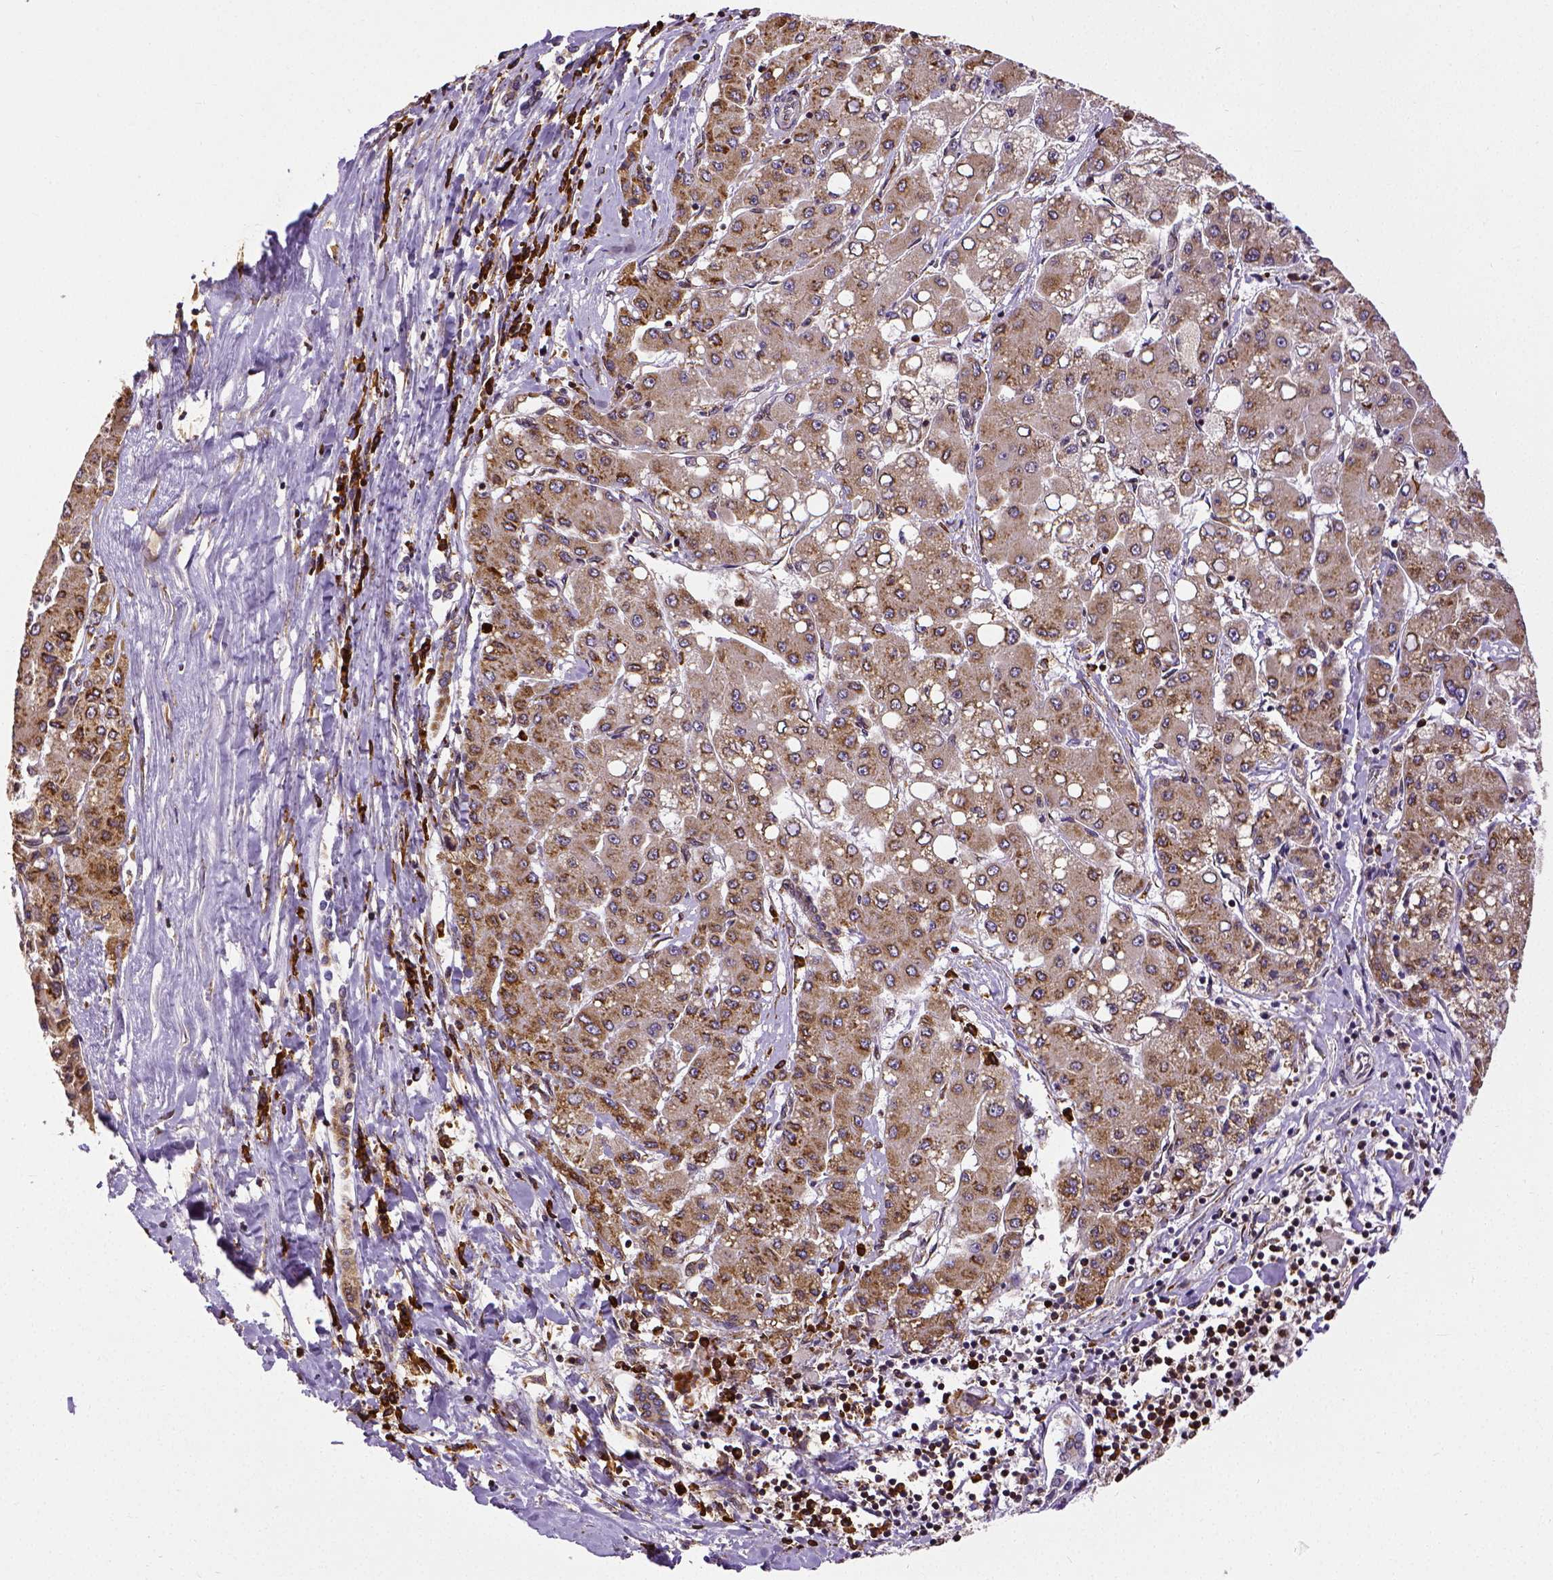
{"staining": {"intensity": "moderate", "quantity": ">75%", "location": "cytoplasmic/membranous"}, "tissue": "liver cancer", "cell_type": "Tumor cells", "image_type": "cancer", "snomed": [{"axis": "morphology", "description": "Carcinoma, Hepatocellular, NOS"}, {"axis": "topography", "description": "Liver"}], "caption": "Immunohistochemical staining of human liver hepatocellular carcinoma reveals medium levels of moderate cytoplasmic/membranous positivity in about >75% of tumor cells.", "gene": "MTDH", "patient": {"sex": "male", "age": 40}}